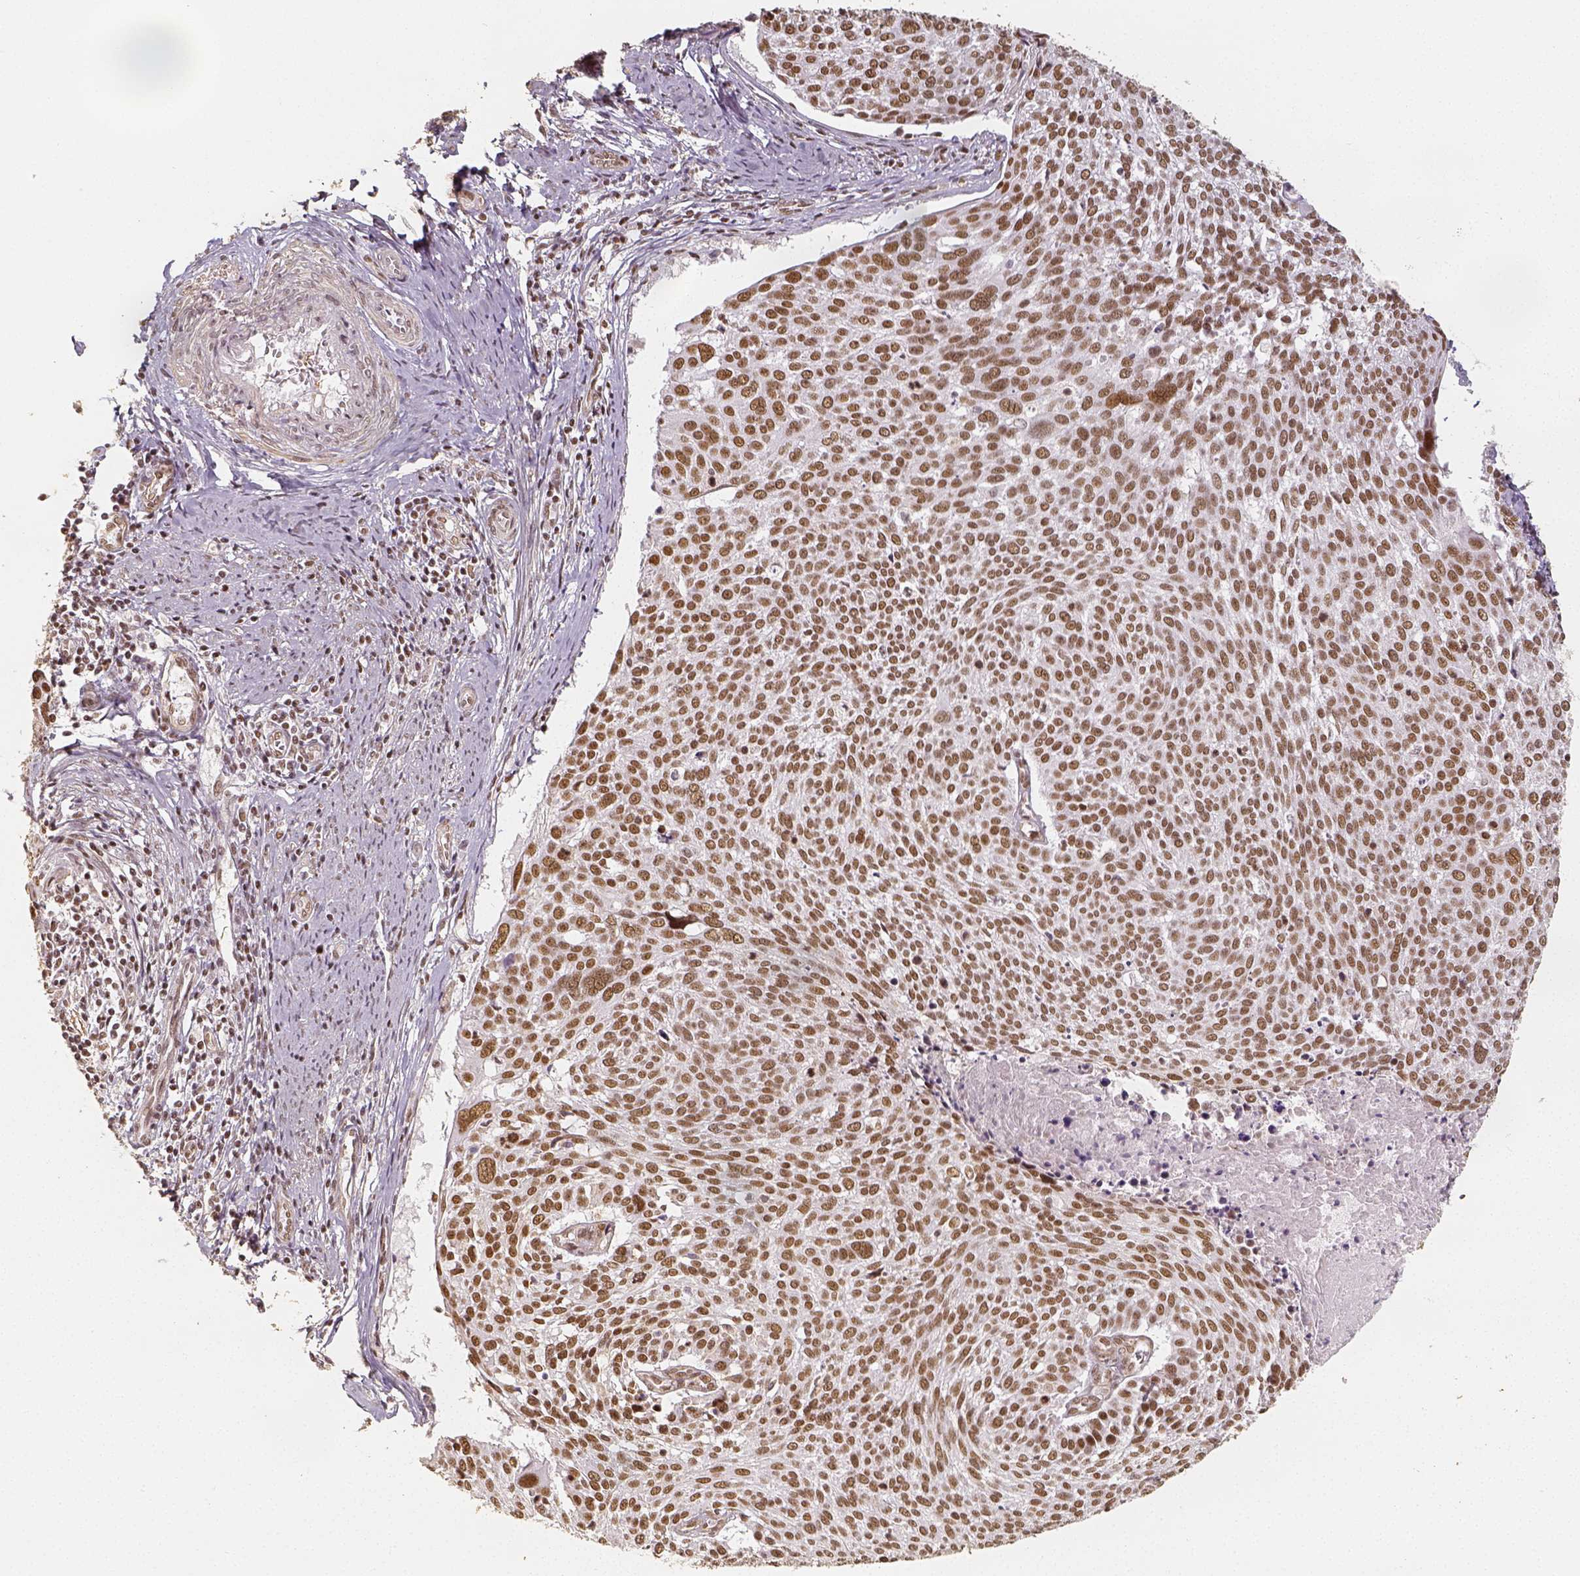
{"staining": {"intensity": "moderate", "quantity": ">75%", "location": "nuclear"}, "tissue": "cervical cancer", "cell_type": "Tumor cells", "image_type": "cancer", "snomed": [{"axis": "morphology", "description": "Squamous cell carcinoma, NOS"}, {"axis": "topography", "description": "Cervix"}], "caption": "A high-resolution histopathology image shows IHC staining of squamous cell carcinoma (cervical), which shows moderate nuclear expression in approximately >75% of tumor cells.", "gene": "HDAC1", "patient": {"sex": "female", "age": 39}}